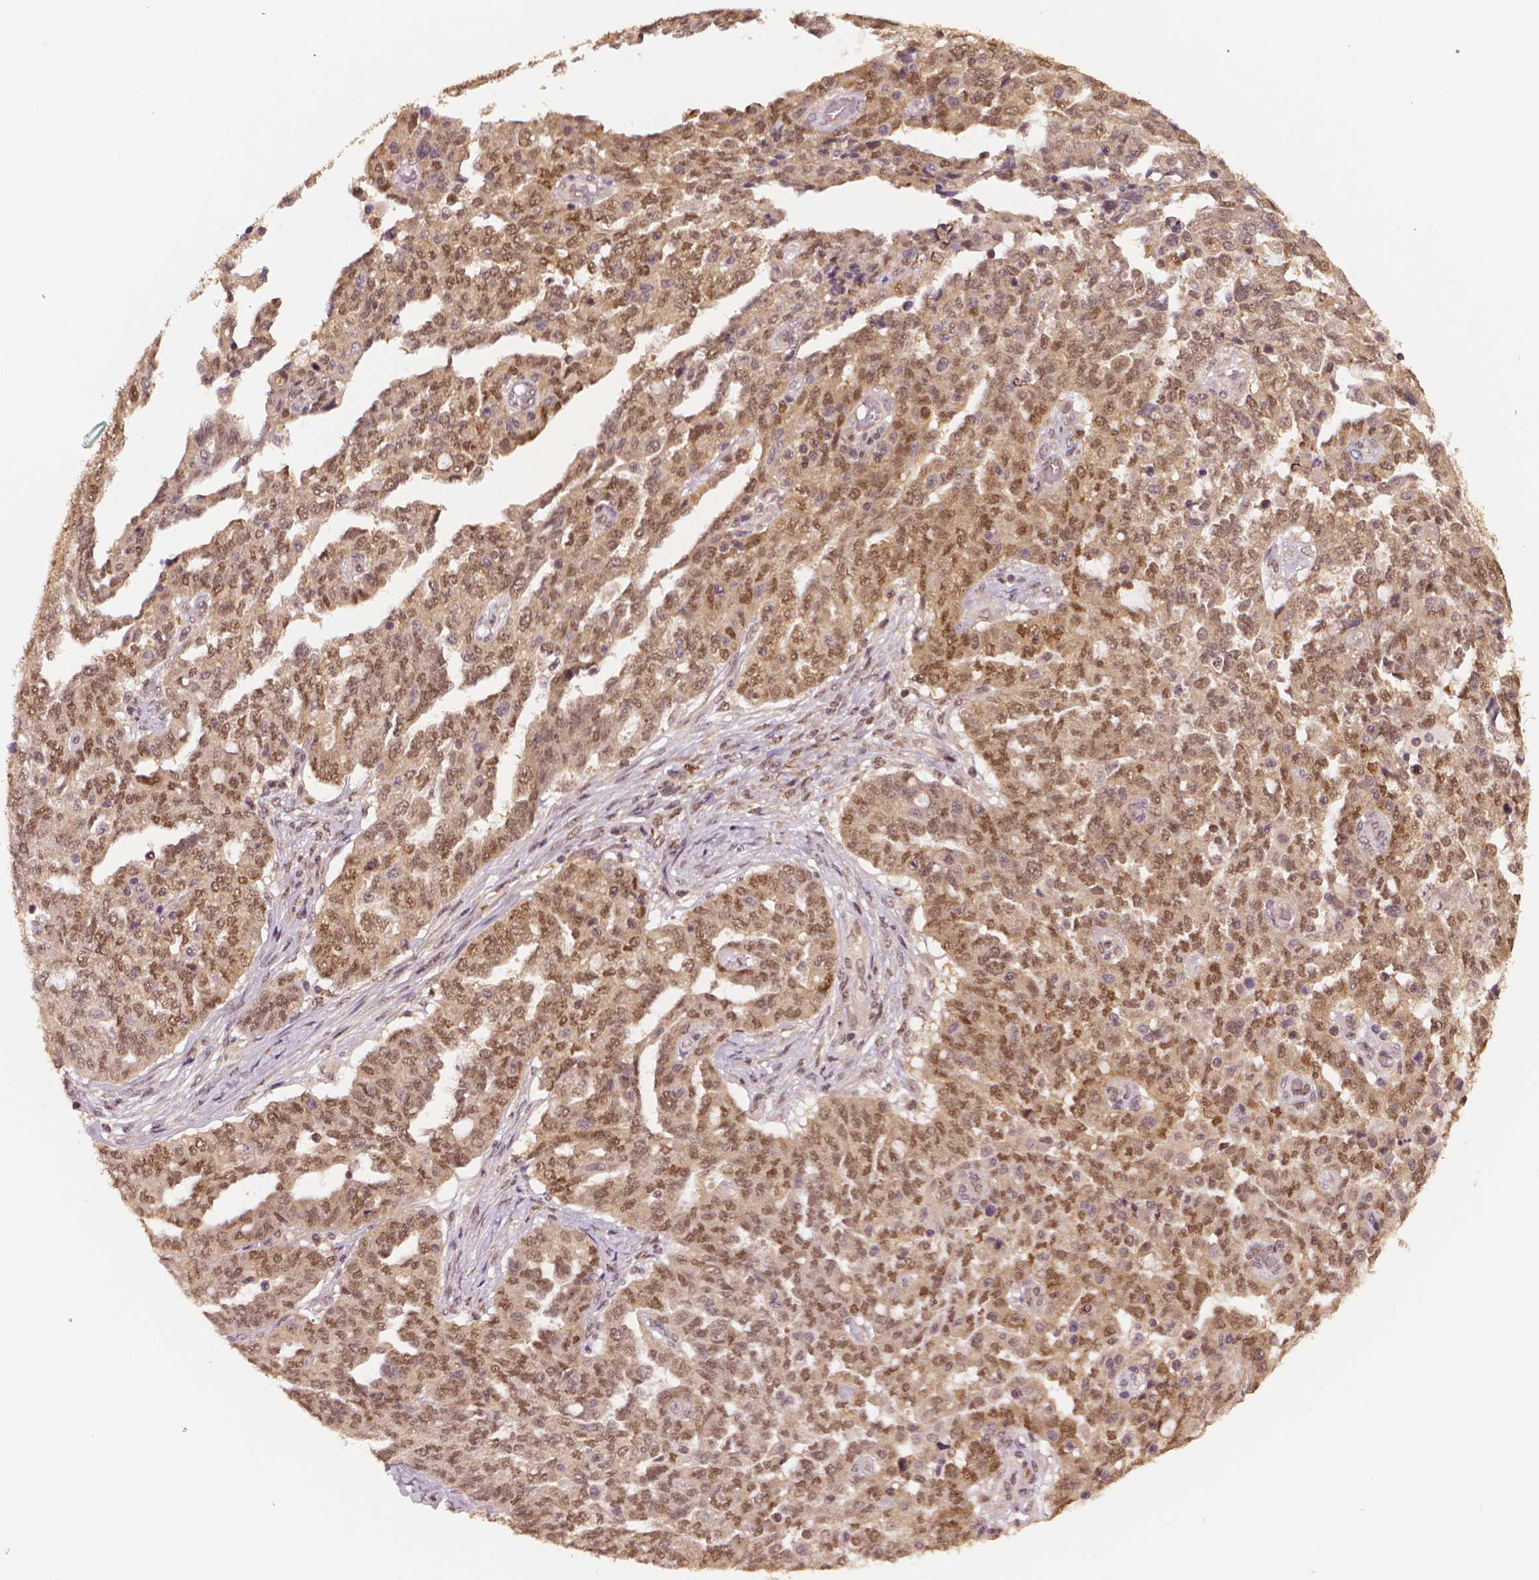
{"staining": {"intensity": "moderate", "quantity": ">75%", "location": "cytoplasmic/membranous,nuclear"}, "tissue": "ovarian cancer", "cell_type": "Tumor cells", "image_type": "cancer", "snomed": [{"axis": "morphology", "description": "Cystadenocarcinoma, serous, NOS"}, {"axis": "topography", "description": "Ovary"}], "caption": "Immunohistochemistry micrograph of ovarian serous cystadenocarcinoma stained for a protein (brown), which exhibits medium levels of moderate cytoplasmic/membranous and nuclear positivity in about >75% of tumor cells.", "gene": "STAT3", "patient": {"sex": "female", "age": 67}}